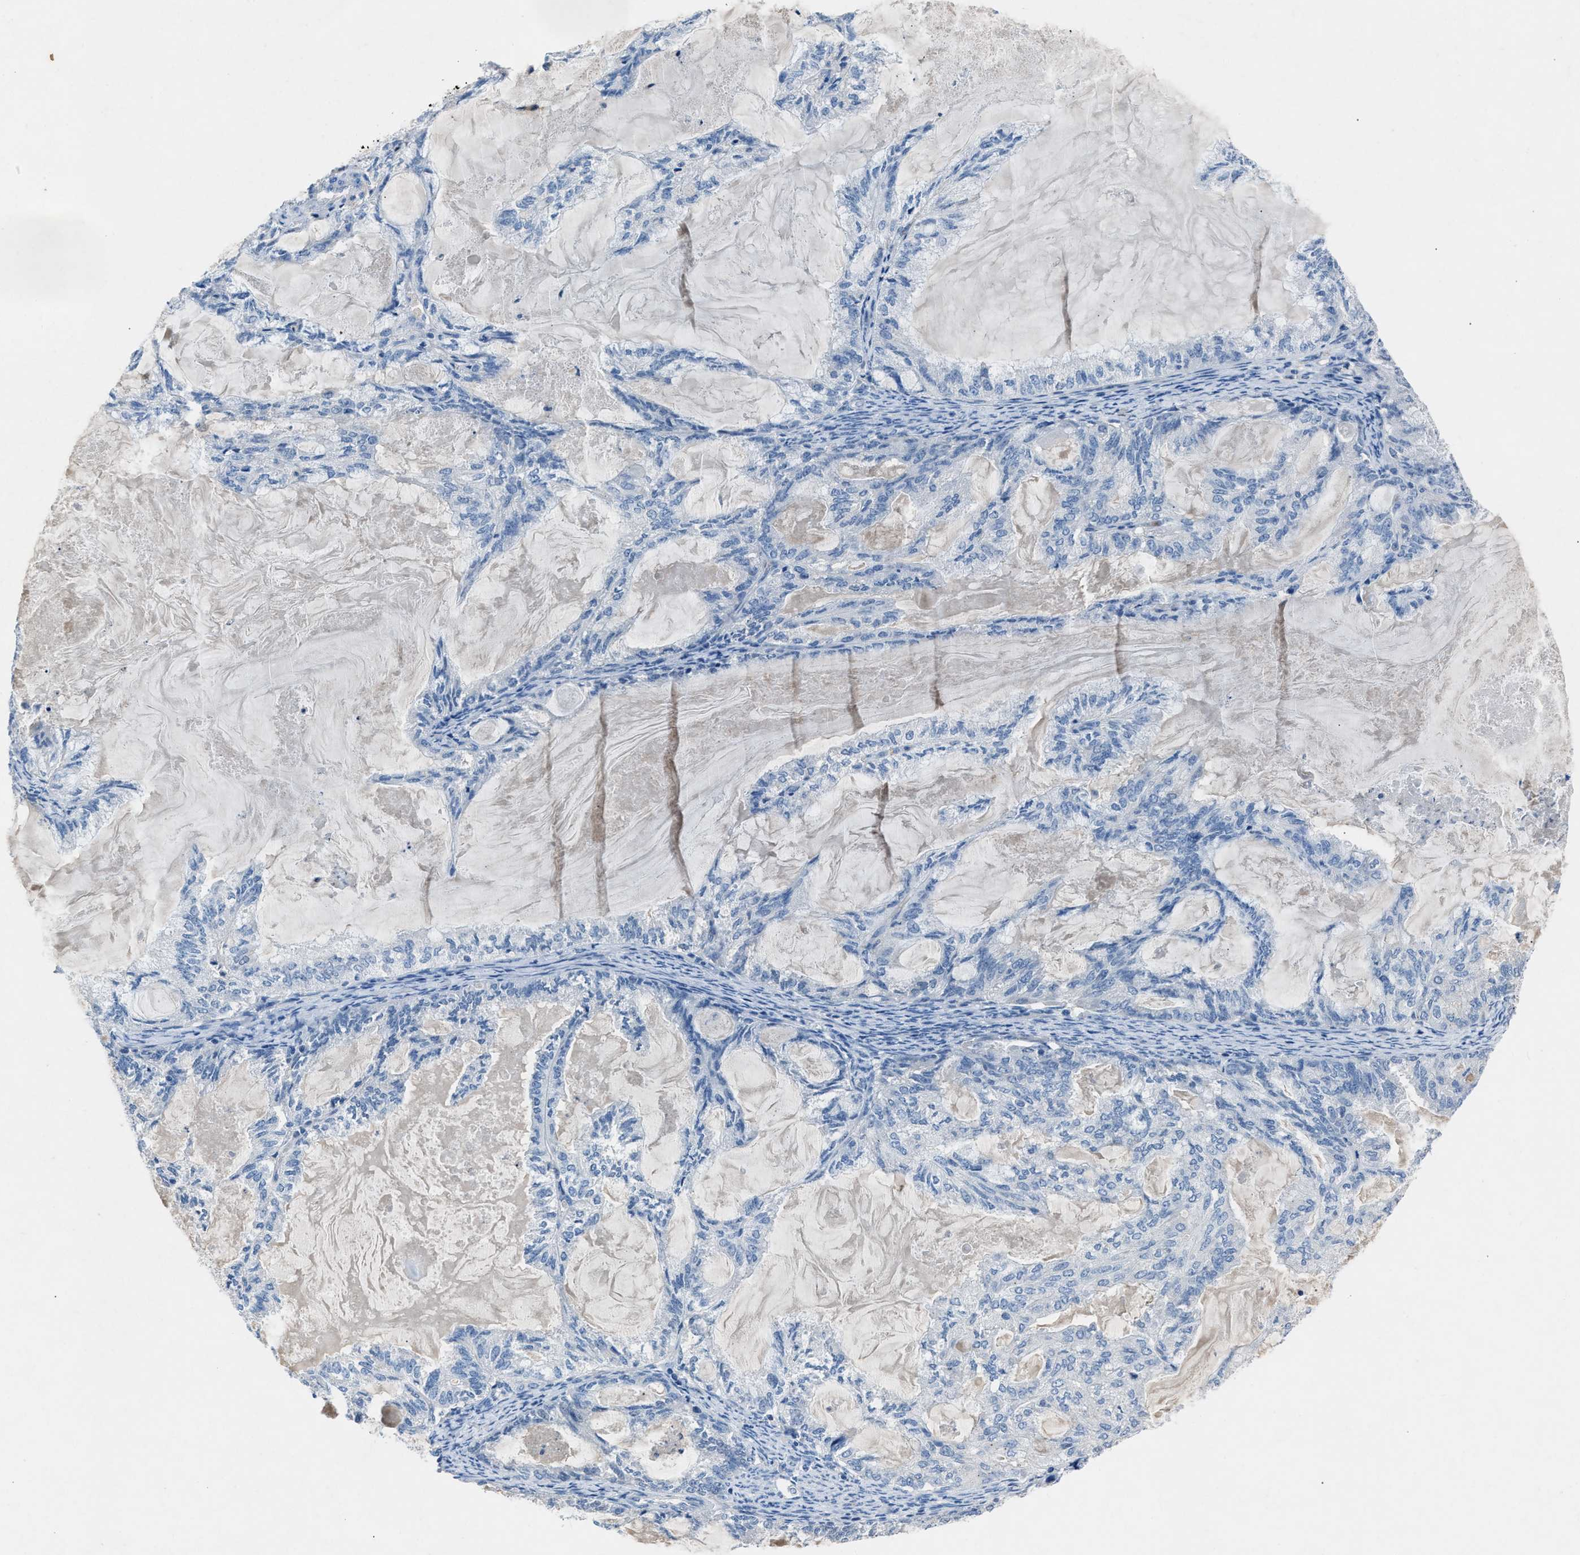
{"staining": {"intensity": "negative", "quantity": "none", "location": "none"}, "tissue": "endometrial cancer", "cell_type": "Tumor cells", "image_type": "cancer", "snomed": [{"axis": "morphology", "description": "Adenocarcinoma, NOS"}, {"axis": "topography", "description": "Endometrium"}], "caption": "Tumor cells are negative for brown protein staining in adenocarcinoma (endometrial).", "gene": "DNAAF5", "patient": {"sex": "female", "age": 86}}